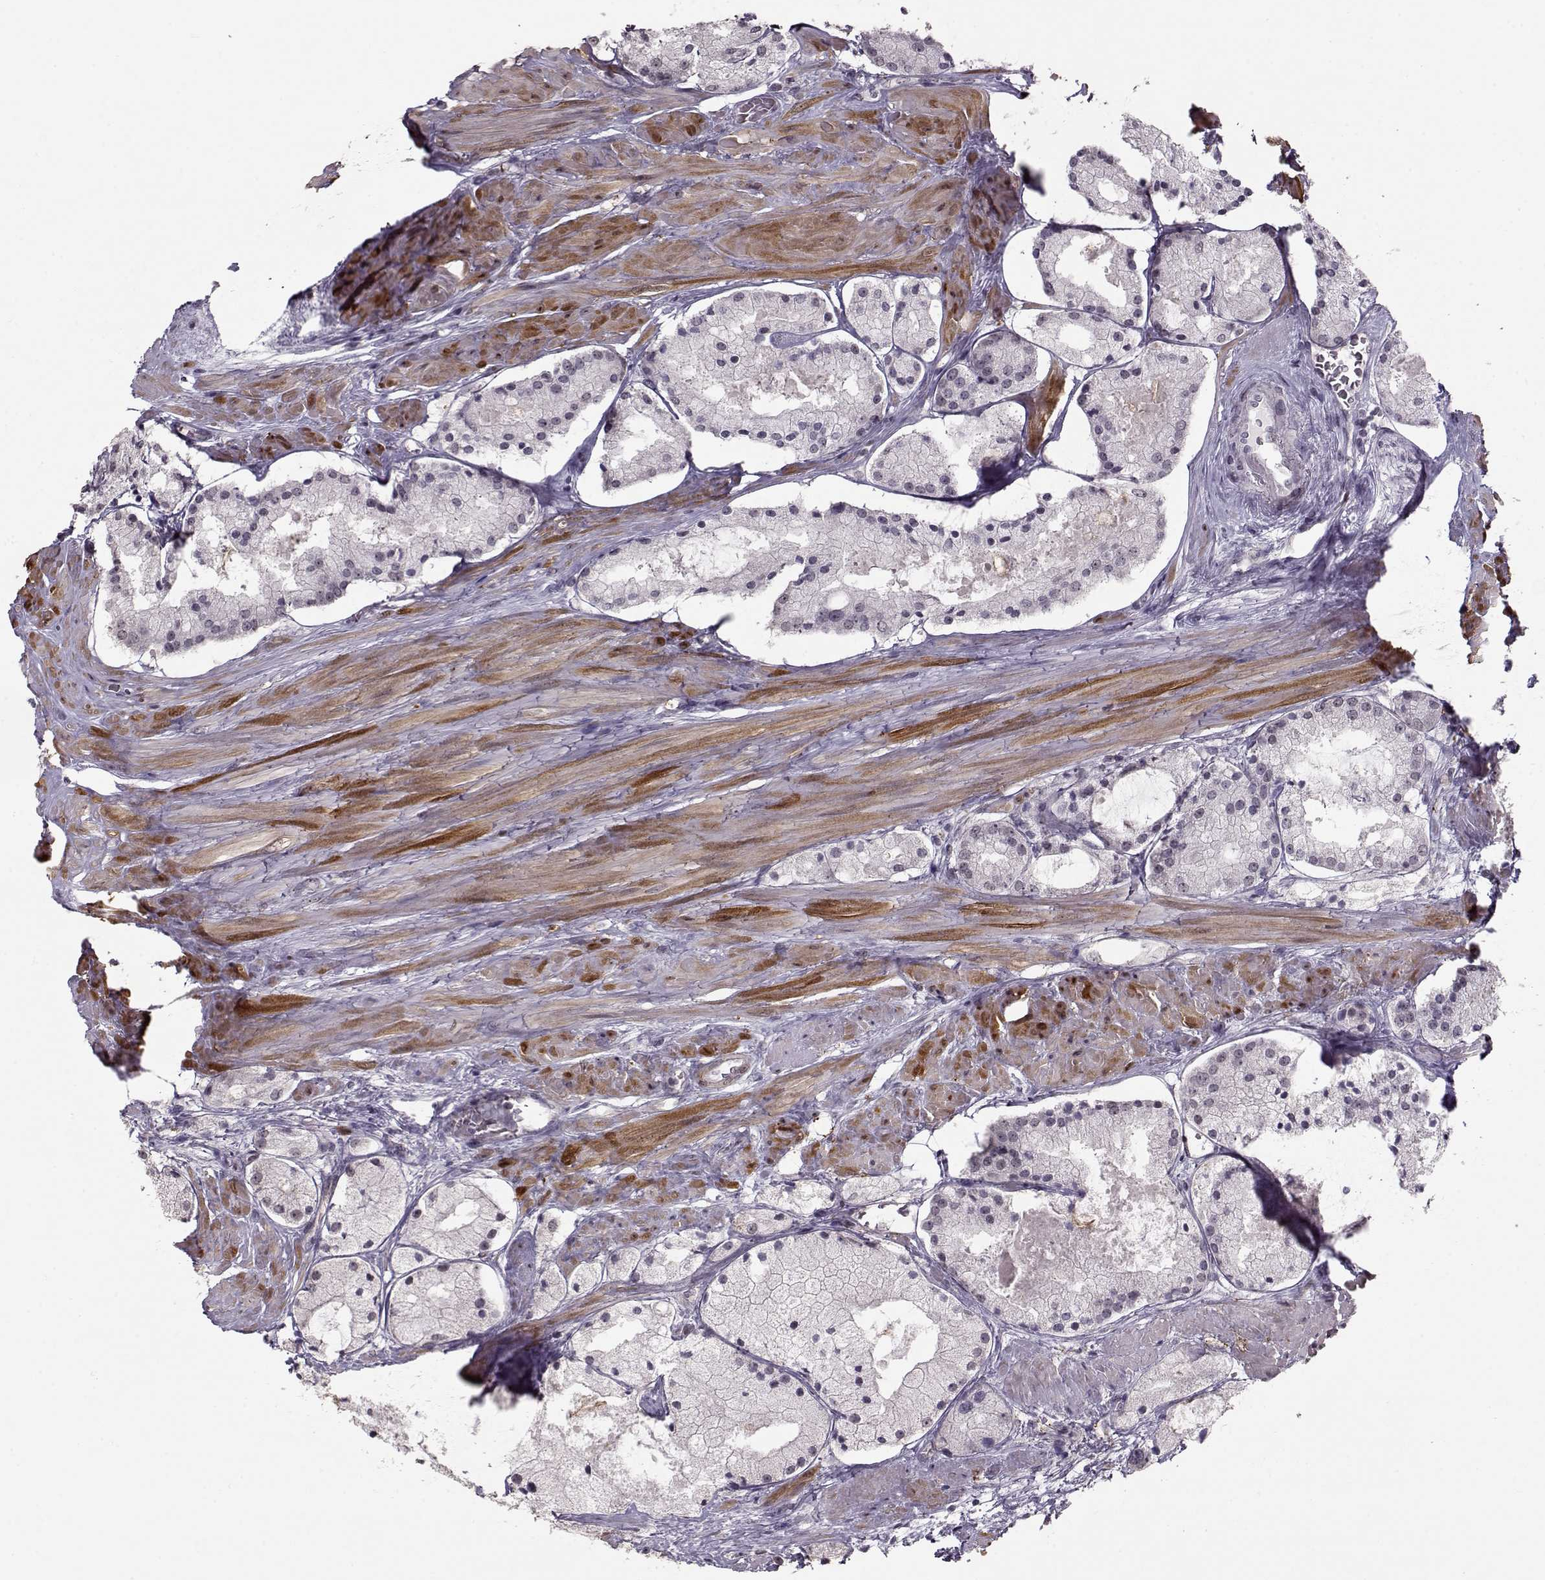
{"staining": {"intensity": "weak", "quantity": "<25%", "location": "nuclear"}, "tissue": "prostate cancer", "cell_type": "Tumor cells", "image_type": "cancer", "snomed": [{"axis": "morphology", "description": "Adenocarcinoma, NOS"}, {"axis": "morphology", "description": "Adenocarcinoma, High grade"}, {"axis": "topography", "description": "Prostate"}], "caption": "The histopathology image demonstrates no significant staining in tumor cells of prostate adenocarcinoma. Nuclei are stained in blue.", "gene": "PCP4", "patient": {"sex": "male", "age": 64}}